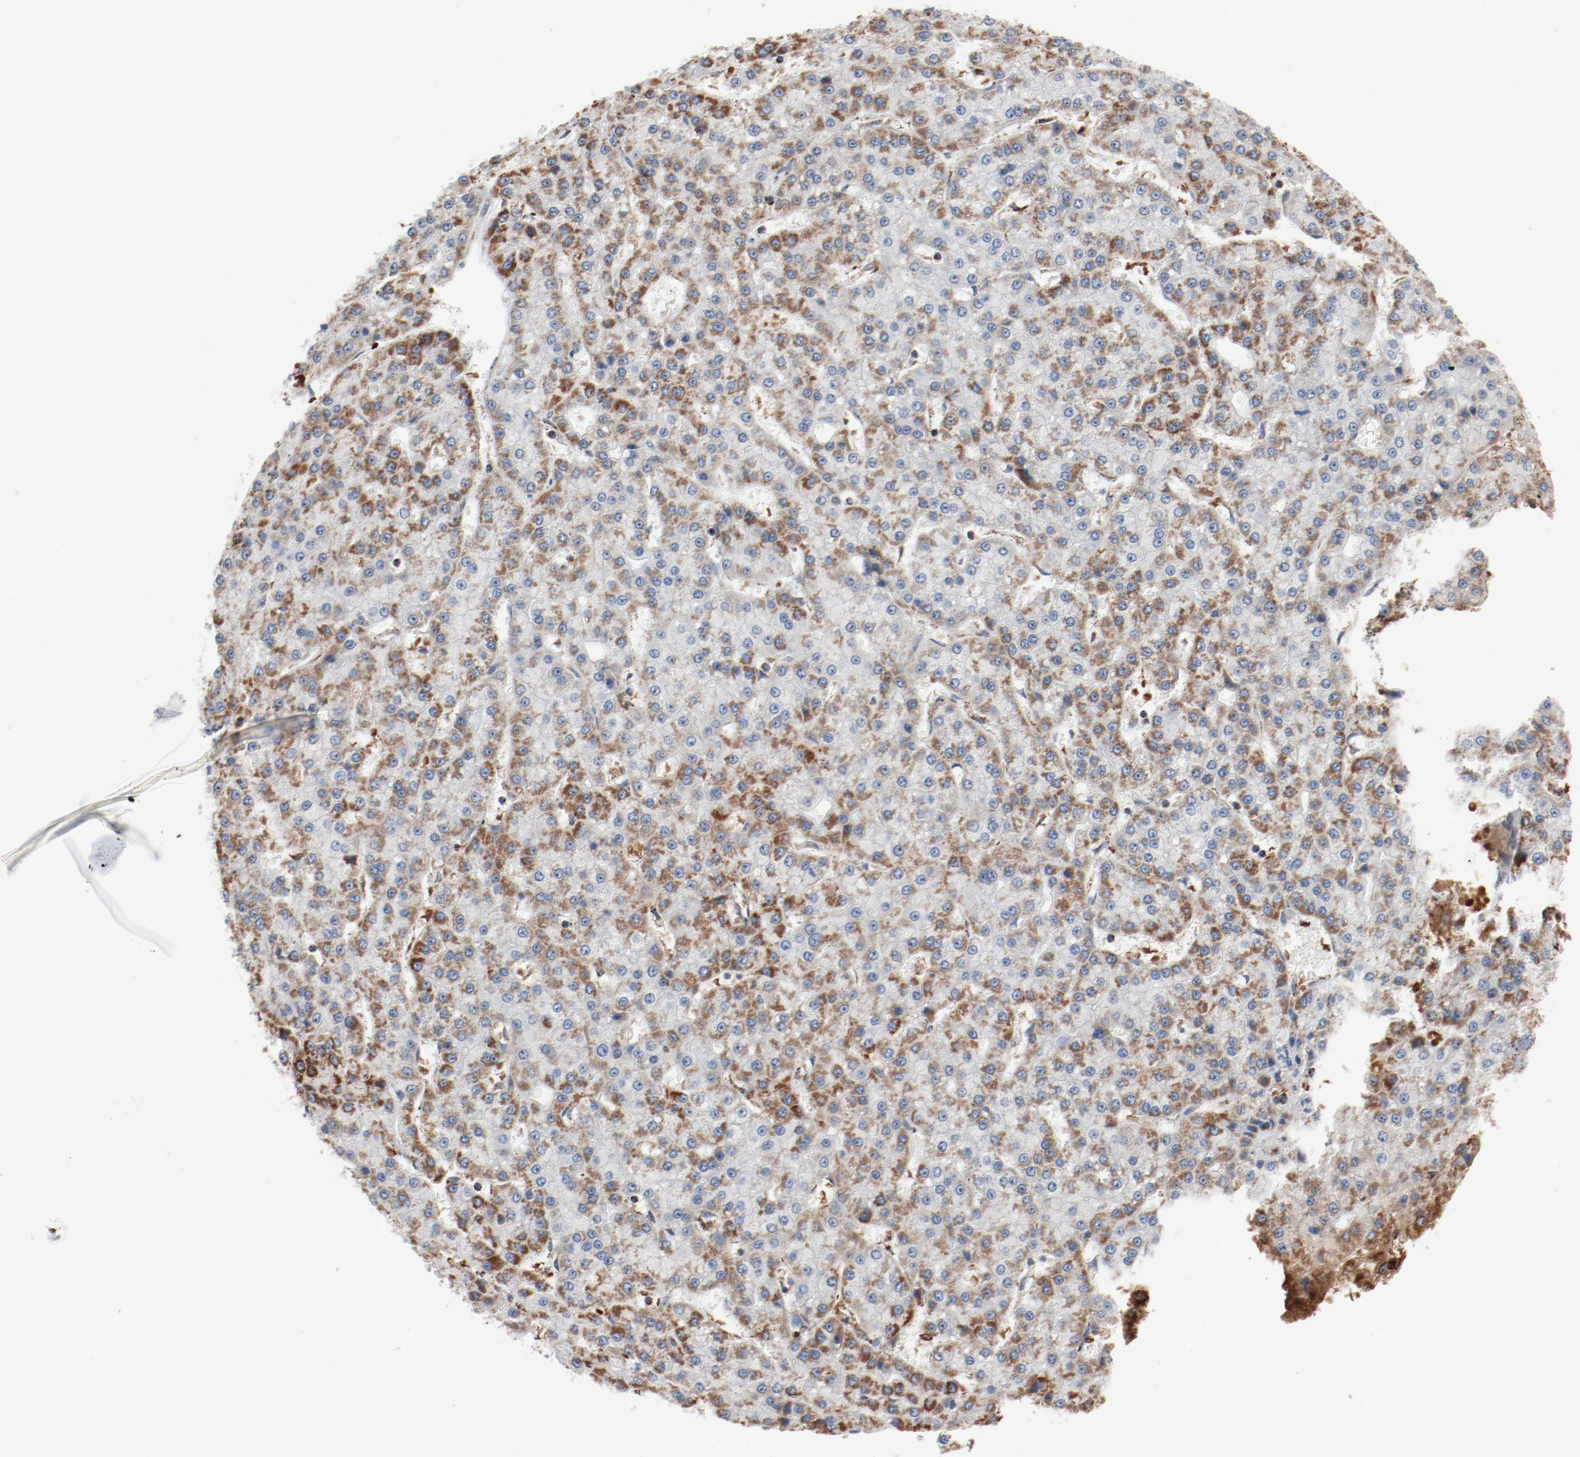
{"staining": {"intensity": "moderate", "quantity": ">75%", "location": "cytoplasmic/membranous"}, "tissue": "liver cancer", "cell_type": "Tumor cells", "image_type": "cancer", "snomed": [{"axis": "morphology", "description": "Carcinoma, Hepatocellular, NOS"}, {"axis": "topography", "description": "Liver"}], "caption": "Liver cancer stained for a protein (brown) exhibits moderate cytoplasmic/membranous positive positivity in approximately >75% of tumor cells.", "gene": "NDUFB8", "patient": {"sex": "male", "age": 47}}